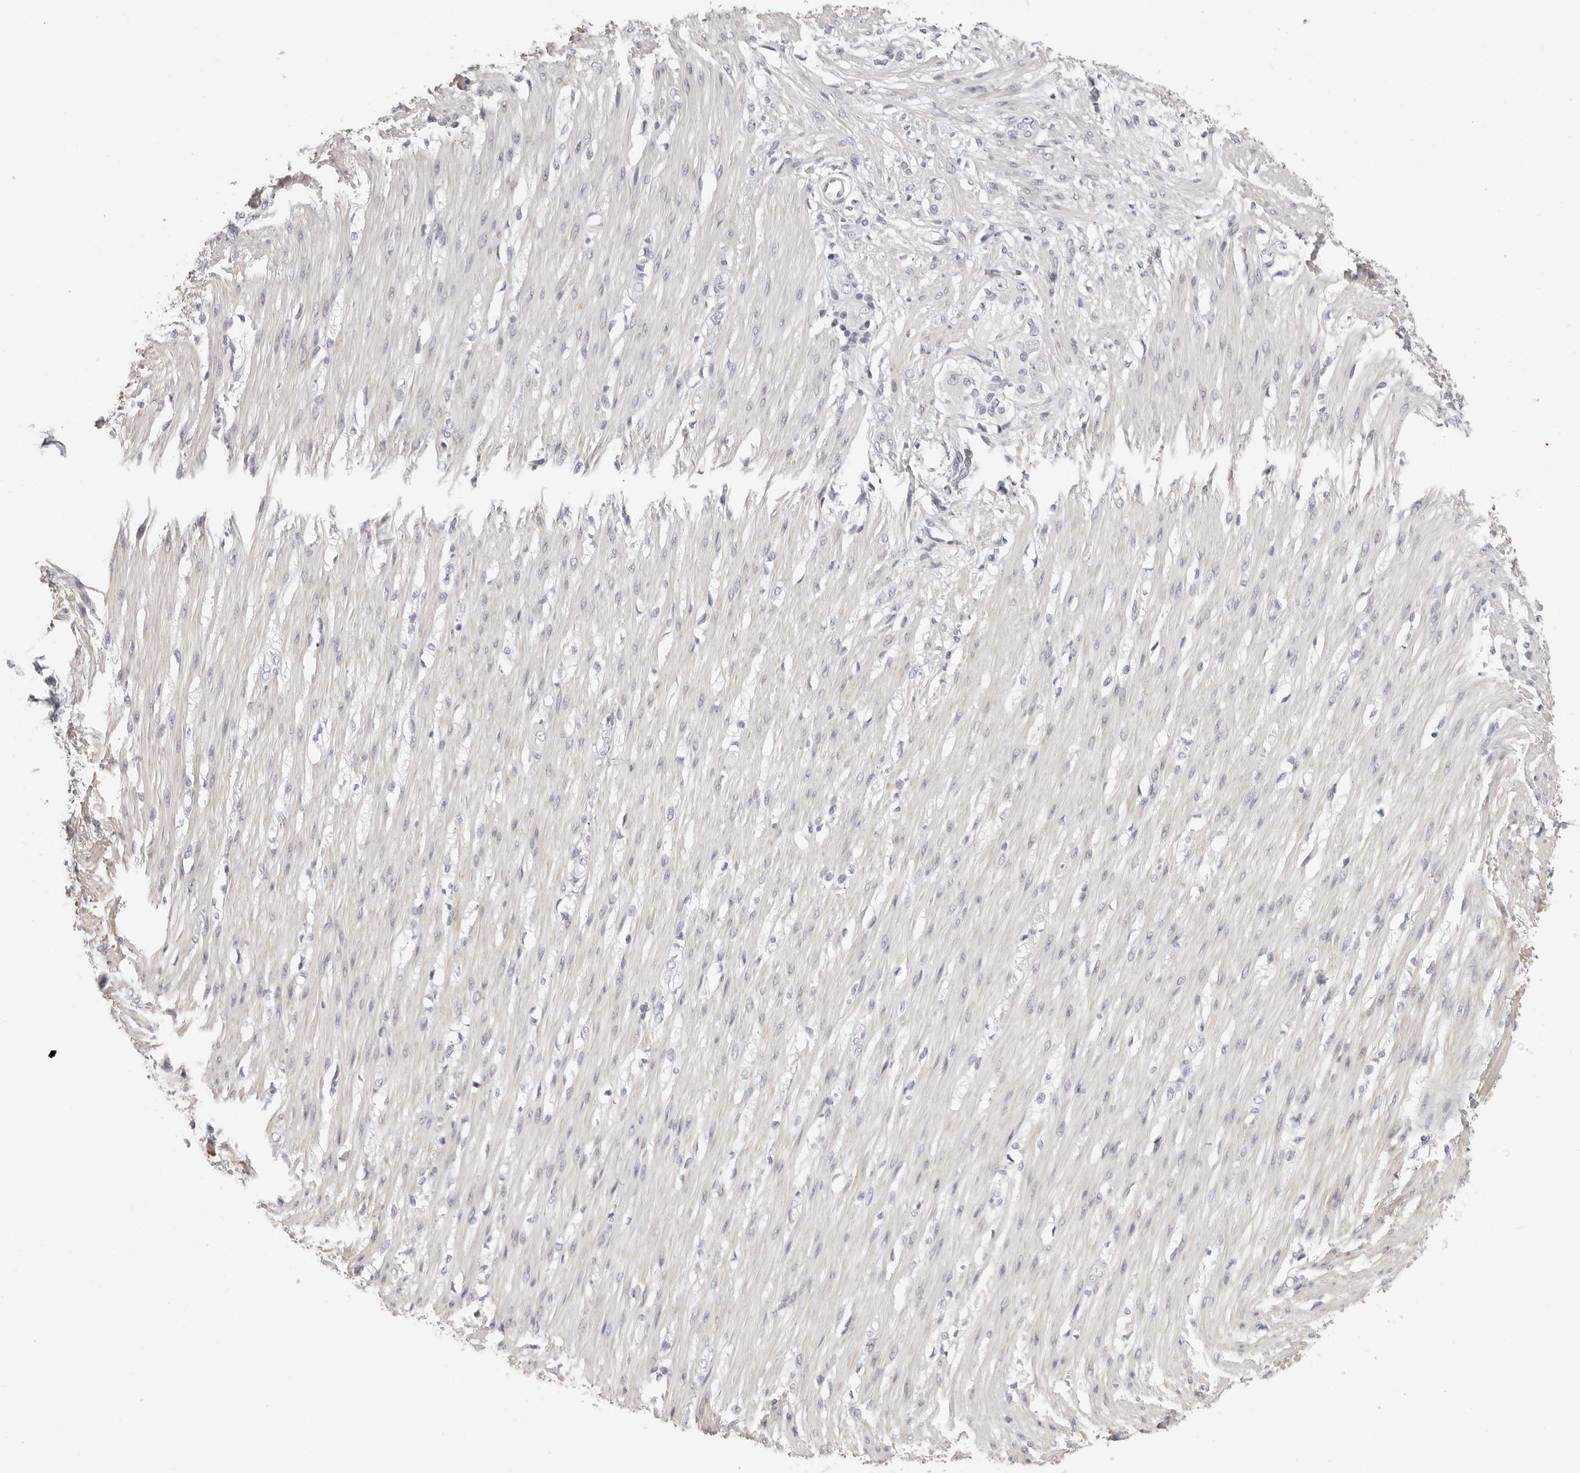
{"staining": {"intensity": "negative", "quantity": "none", "location": "none"}, "tissue": "smooth muscle", "cell_type": "Smooth muscle cells", "image_type": "normal", "snomed": [{"axis": "morphology", "description": "Normal tissue, NOS"}, {"axis": "morphology", "description": "Adenocarcinoma, NOS"}, {"axis": "topography", "description": "Colon"}, {"axis": "topography", "description": "Peripheral nerve tissue"}], "caption": "Immunohistochemistry histopathology image of unremarkable smooth muscle: smooth muscle stained with DAB (3,3'-diaminobenzidine) reveals no significant protein positivity in smooth muscle cells.", "gene": "RXFP1", "patient": {"sex": "male", "age": 14}}